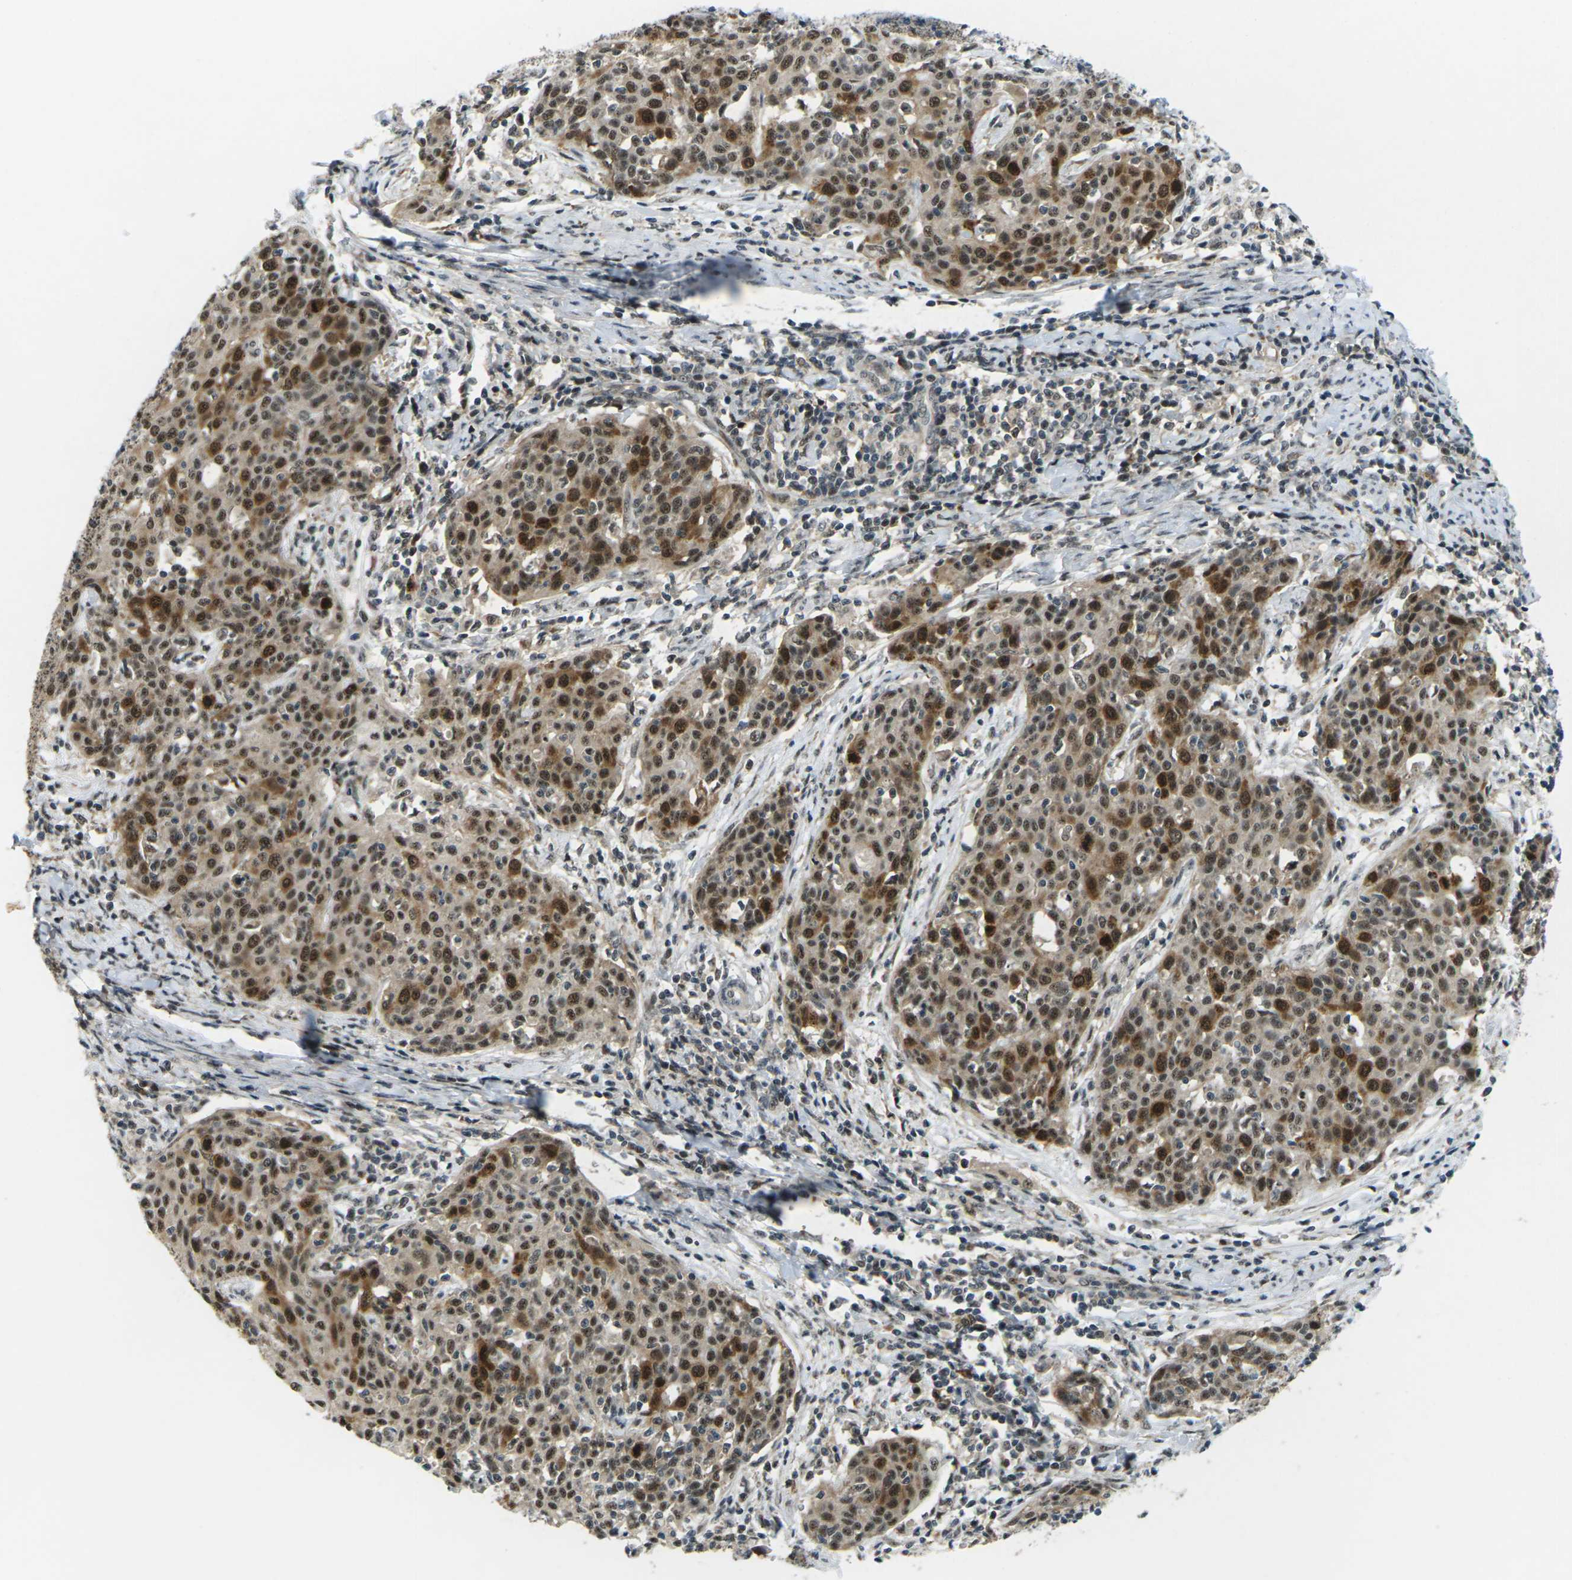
{"staining": {"intensity": "moderate", "quantity": ">75%", "location": "cytoplasmic/membranous,nuclear"}, "tissue": "cervical cancer", "cell_type": "Tumor cells", "image_type": "cancer", "snomed": [{"axis": "morphology", "description": "Squamous cell carcinoma, NOS"}, {"axis": "topography", "description": "Cervix"}], "caption": "Protein staining reveals moderate cytoplasmic/membranous and nuclear positivity in about >75% of tumor cells in cervical cancer (squamous cell carcinoma).", "gene": "UBE2S", "patient": {"sex": "female", "age": 38}}